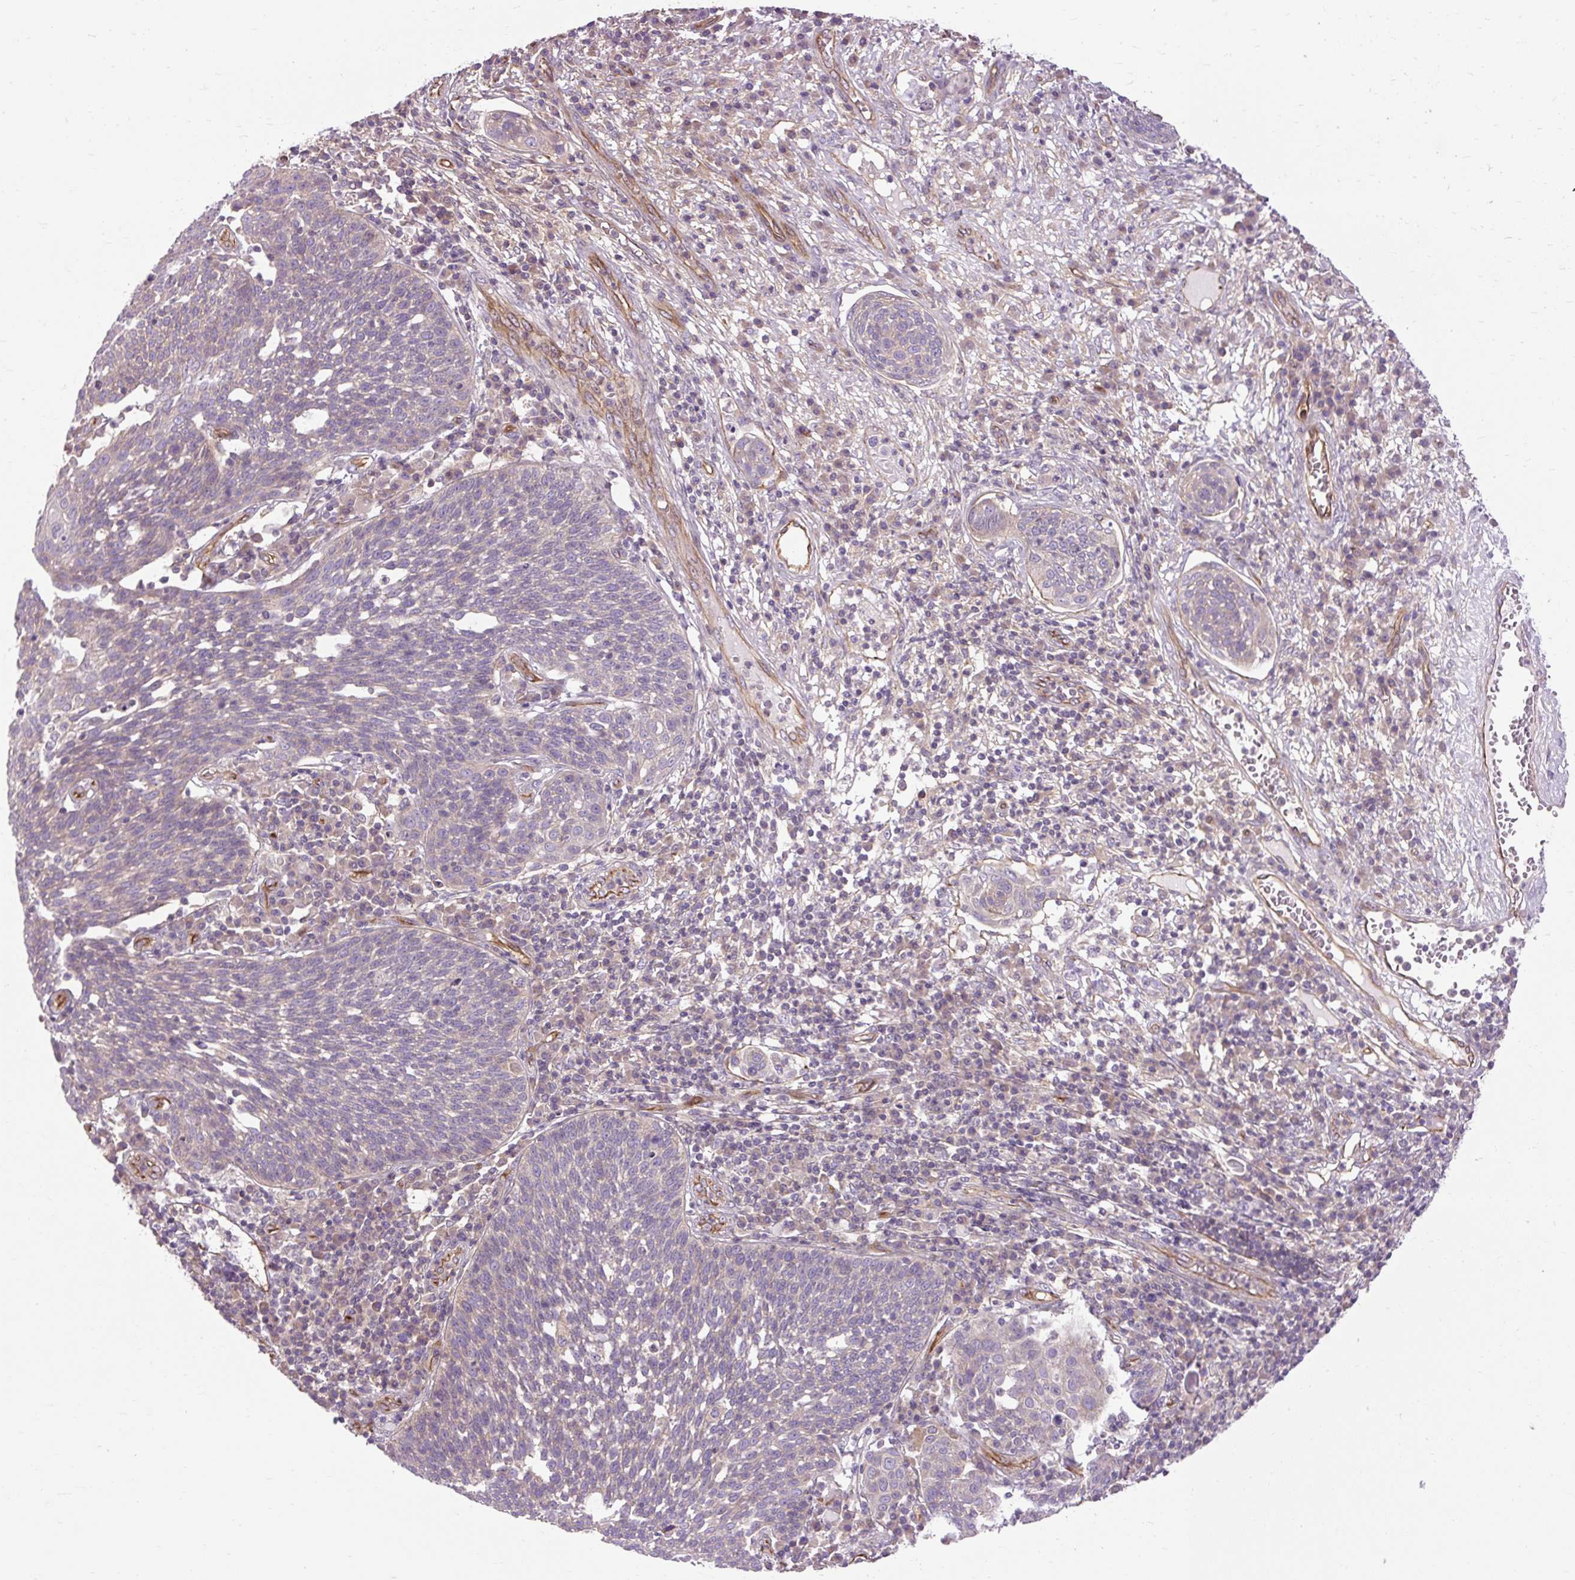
{"staining": {"intensity": "negative", "quantity": "none", "location": "none"}, "tissue": "cervical cancer", "cell_type": "Tumor cells", "image_type": "cancer", "snomed": [{"axis": "morphology", "description": "Squamous cell carcinoma, NOS"}, {"axis": "topography", "description": "Cervix"}], "caption": "High magnification brightfield microscopy of cervical cancer (squamous cell carcinoma) stained with DAB (3,3'-diaminobenzidine) (brown) and counterstained with hematoxylin (blue): tumor cells show no significant expression.", "gene": "CCDC93", "patient": {"sex": "female", "age": 34}}